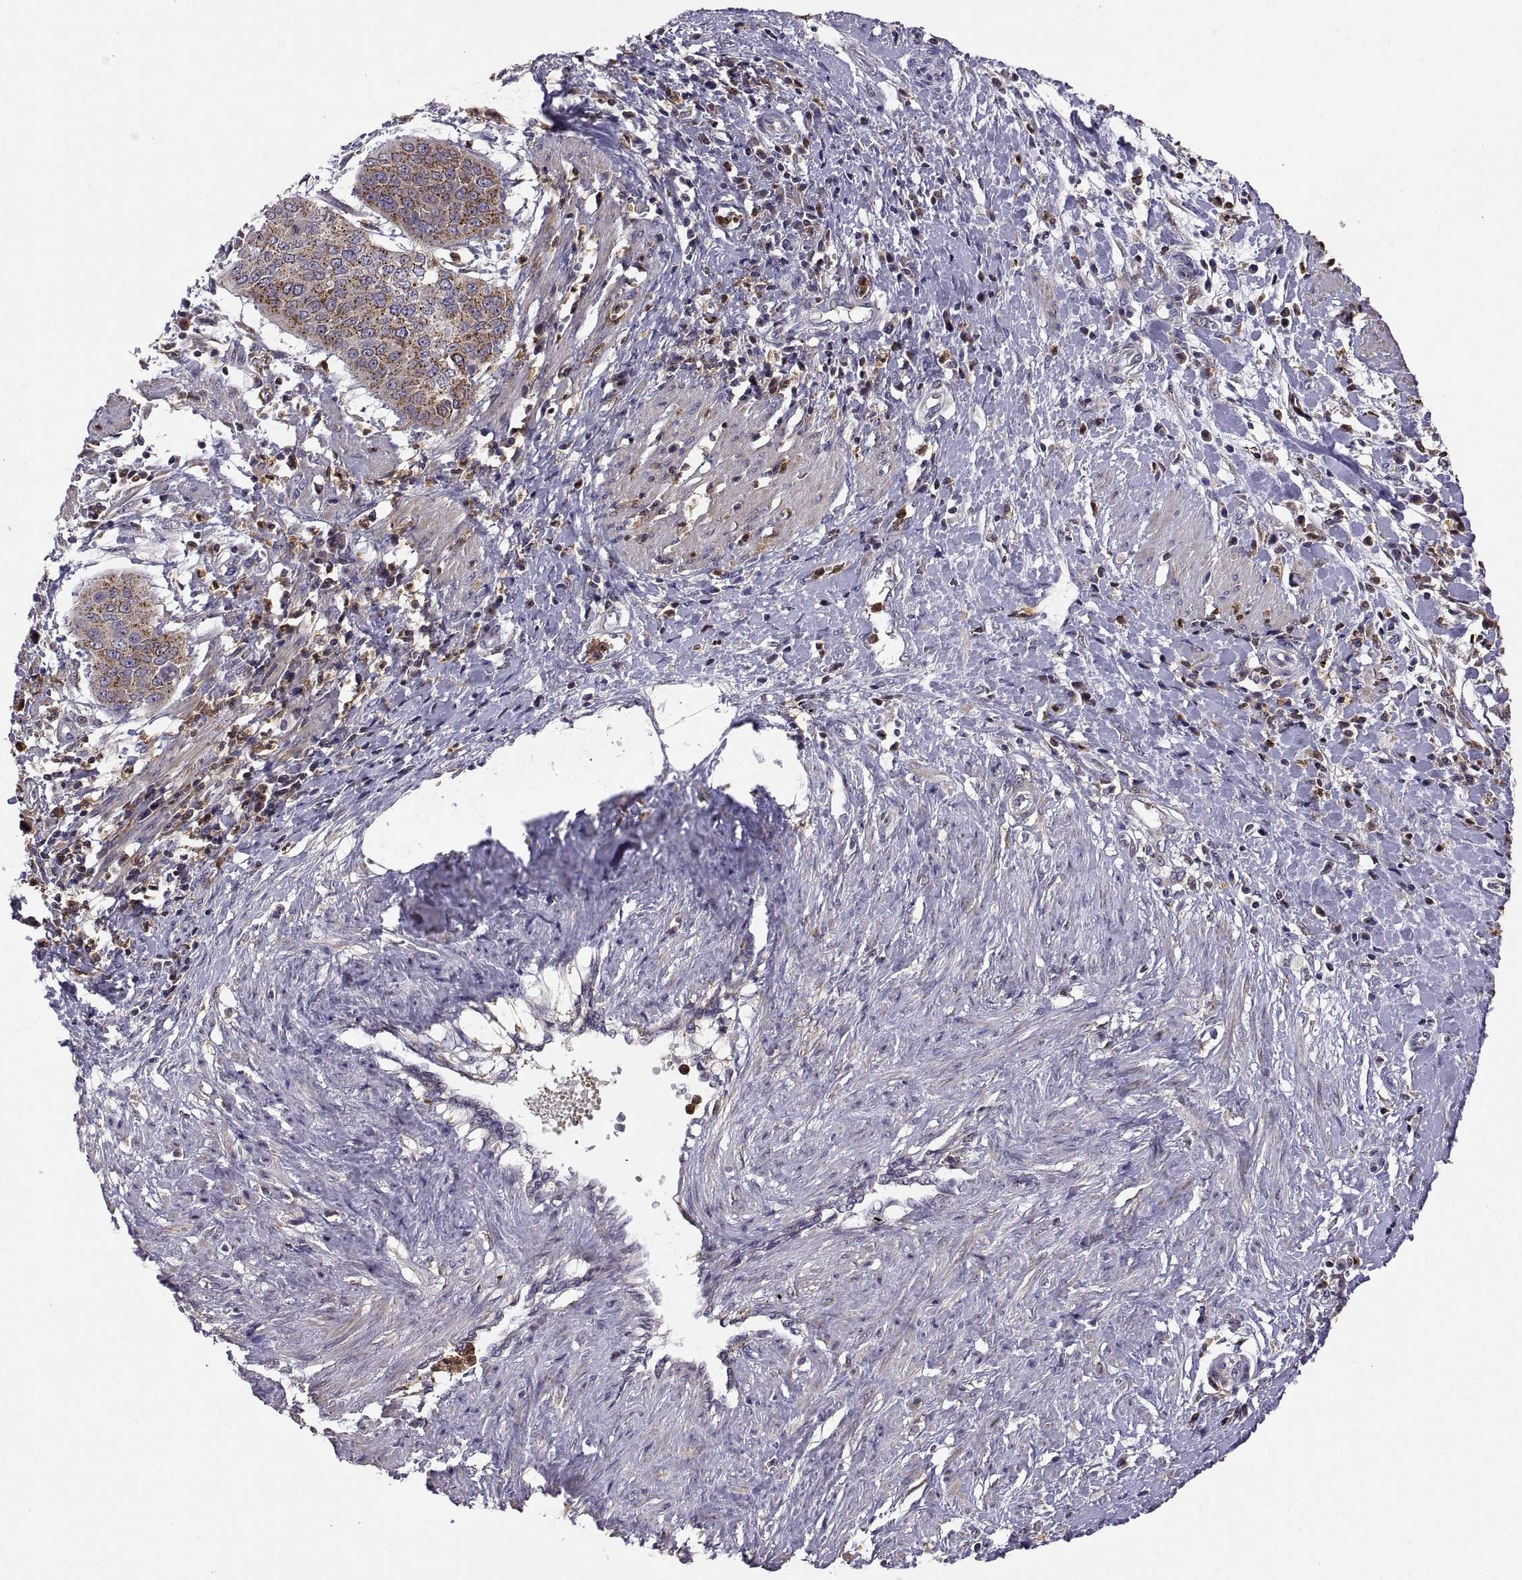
{"staining": {"intensity": "strong", "quantity": ">75%", "location": "cytoplasmic/membranous"}, "tissue": "cervical cancer", "cell_type": "Tumor cells", "image_type": "cancer", "snomed": [{"axis": "morphology", "description": "Squamous cell carcinoma, NOS"}, {"axis": "topography", "description": "Cervix"}], "caption": "About >75% of tumor cells in squamous cell carcinoma (cervical) show strong cytoplasmic/membranous protein staining as visualized by brown immunohistochemical staining.", "gene": "ACAP1", "patient": {"sex": "female", "age": 39}}